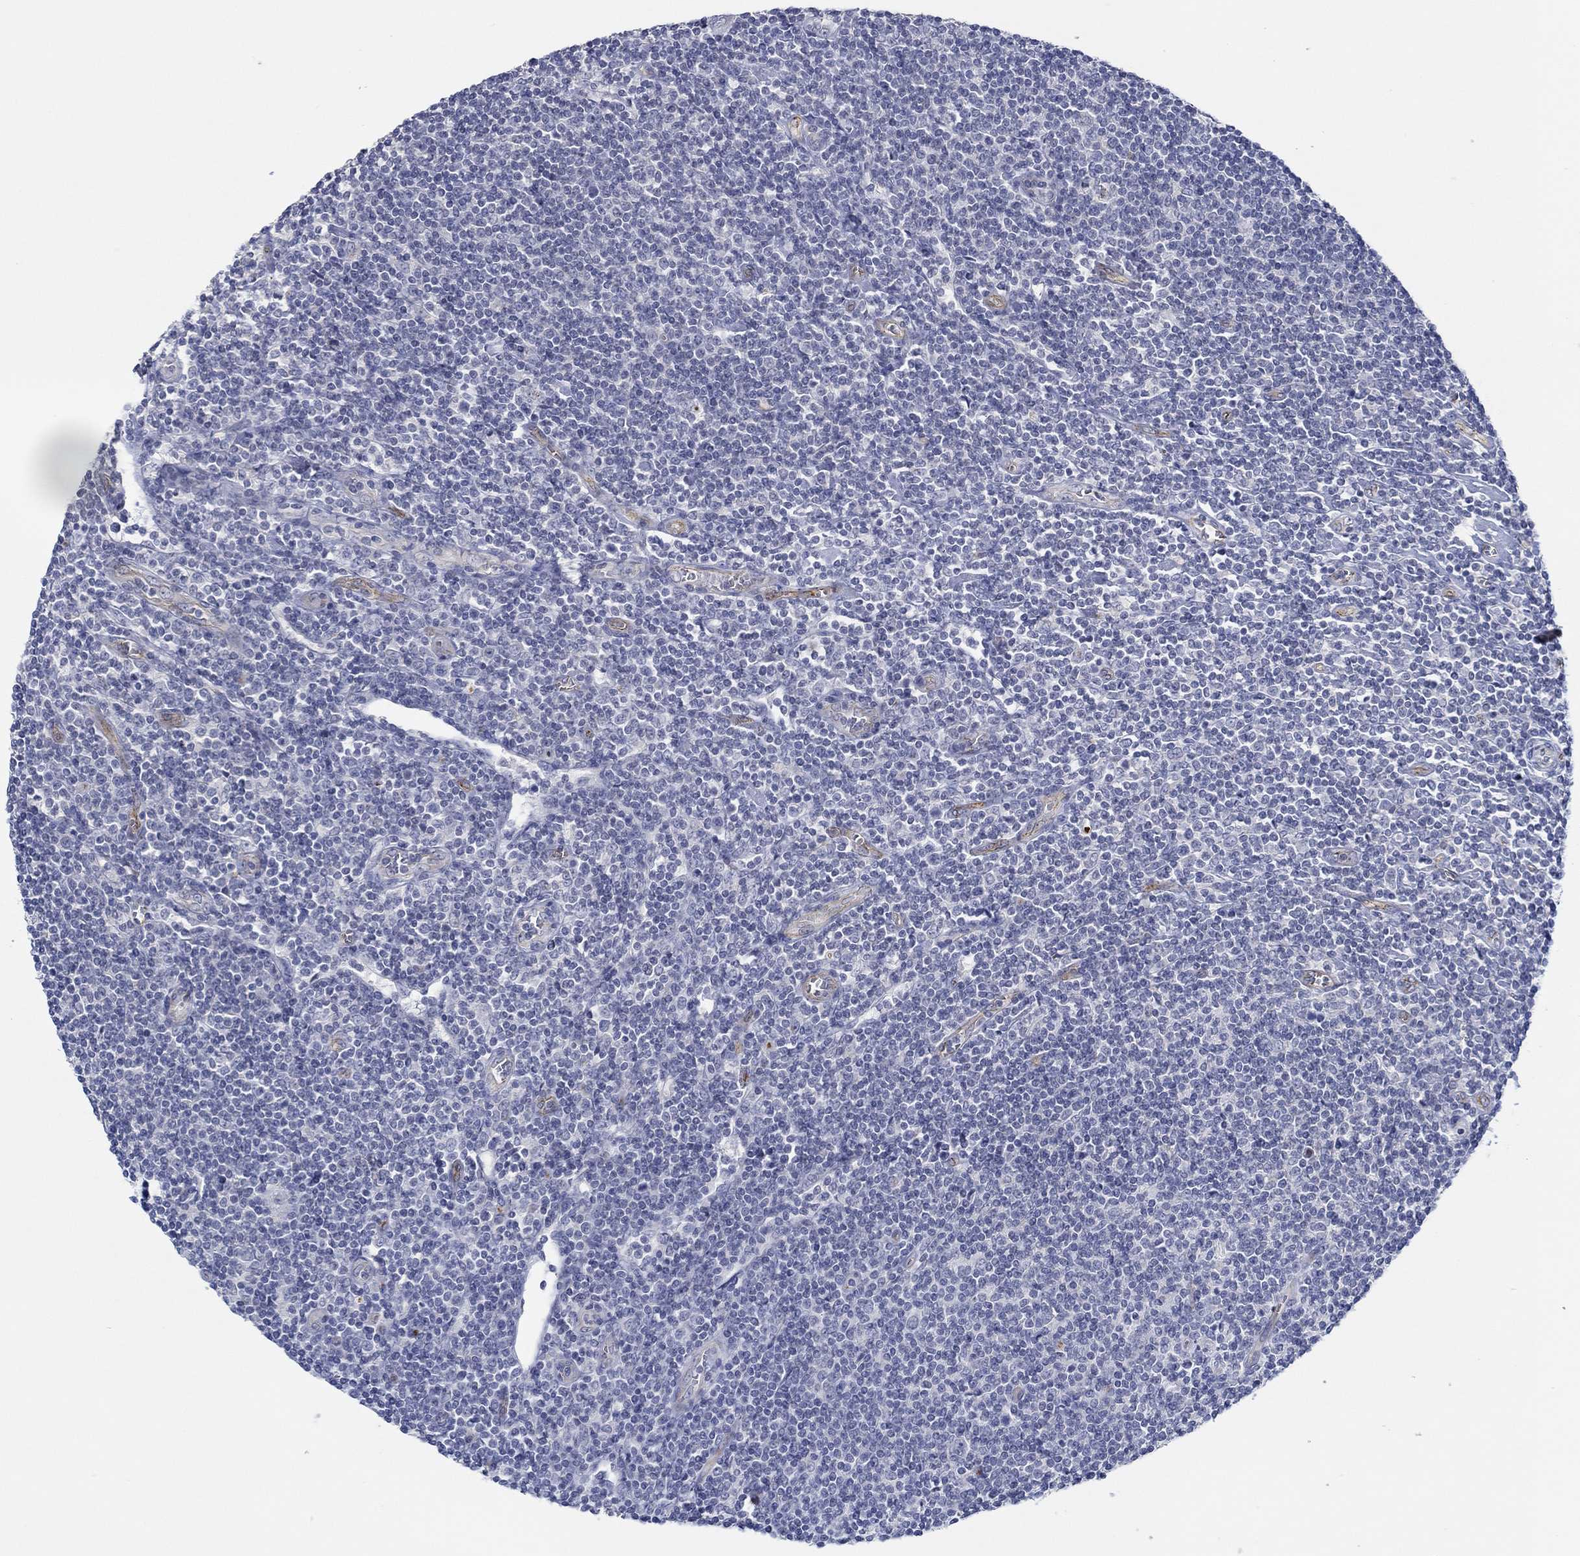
{"staining": {"intensity": "negative", "quantity": "none", "location": "none"}, "tissue": "lymphoma", "cell_type": "Tumor cells", "image_type": "cancer", "snomed": [{"axis": "morphology", "description": "Hodgkin's disease, NOS"}, {"axis": "topography", "description": "Lymph node"}], "caption": "Immunohistochemical staining of Hodgkin's disease reveals no significant expression in tumor cells. (Stains: DAB immunohistochemistry with hematoxylin counter stain, Microscopy: brightfield microscopy at high magnification).", "gene": "GJA5", "patient": {"sex": "male", "age": 40}}